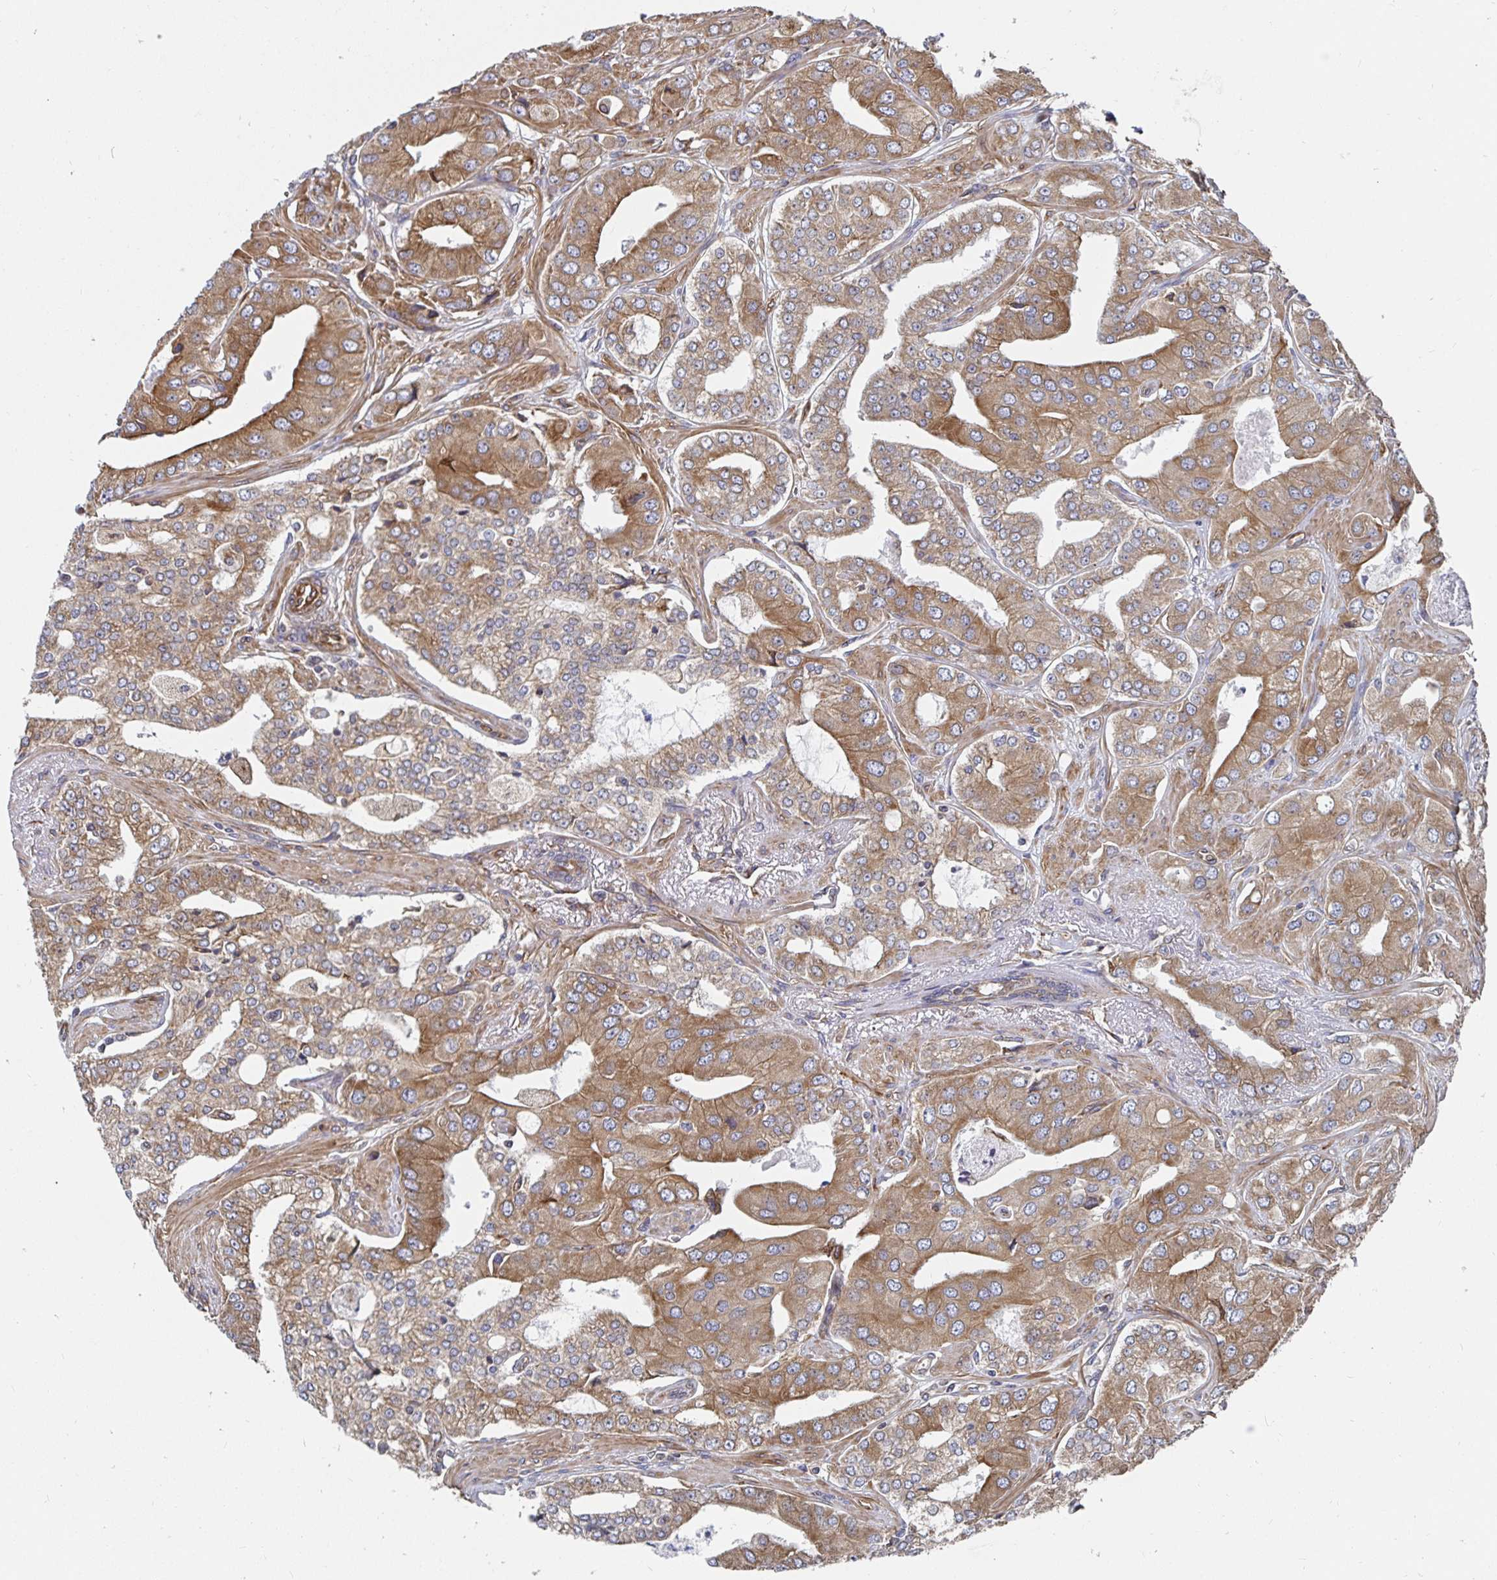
{"staining": {"intensity": "moderate", "quantity": ">75%", "location": "cytoplasmic/membranous"}, "tissue": "prostate cancer", "cell_type": "Tumor cells", "image_type": "cancer", "snomed": [{"axis": "morphology", "description": "Adenocarcinoma, Low grade"}, {"axis": "topography", "description": "Prostate"}], "caption": "A high-resolution image shows immunohistochemistry (IHC) staining of prostate cancer, which displays moderate cytoplasmic/membranous expression in about >75% of tumor cells.", "gene": "BCAP29", "patient": {"sex": "male", "age": 60}}